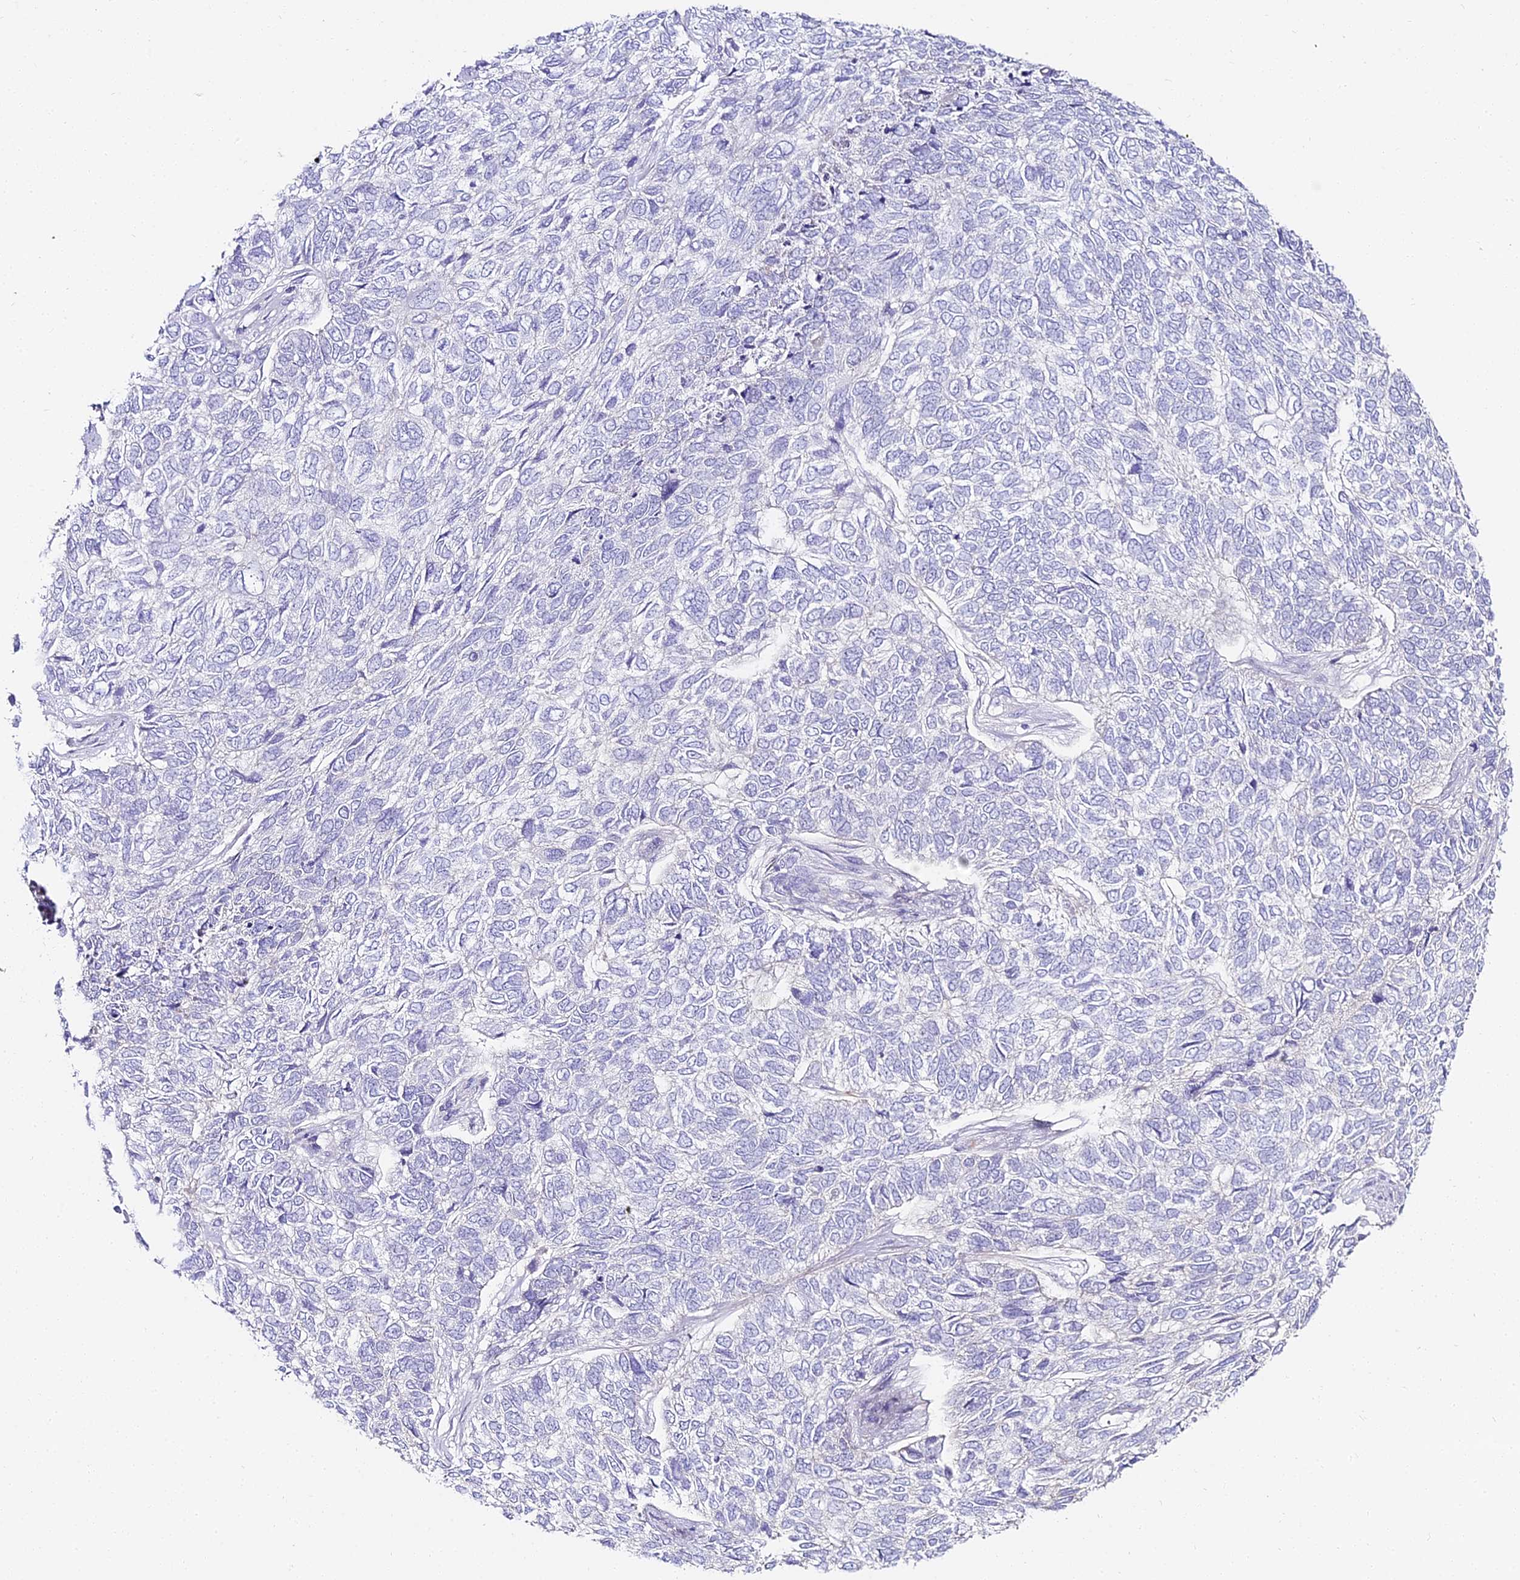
{"staining": {"intensity": "negative", "quantity": "none", "location": "none"}, "tissue": "skin cancer", "cell_type": "Tumor cells", "image_type": "cancer", "snomed": [{"axis": "morphology", "description": "Basal cell carcinoma"}, {"axis": "topography", "description": "Skin"}], "caption": "There is no significant positivity in tumor cells of basal cell carcinoma (skin).", "gene": "ALPG", "patient": {"sex": "female", "age": 65}}